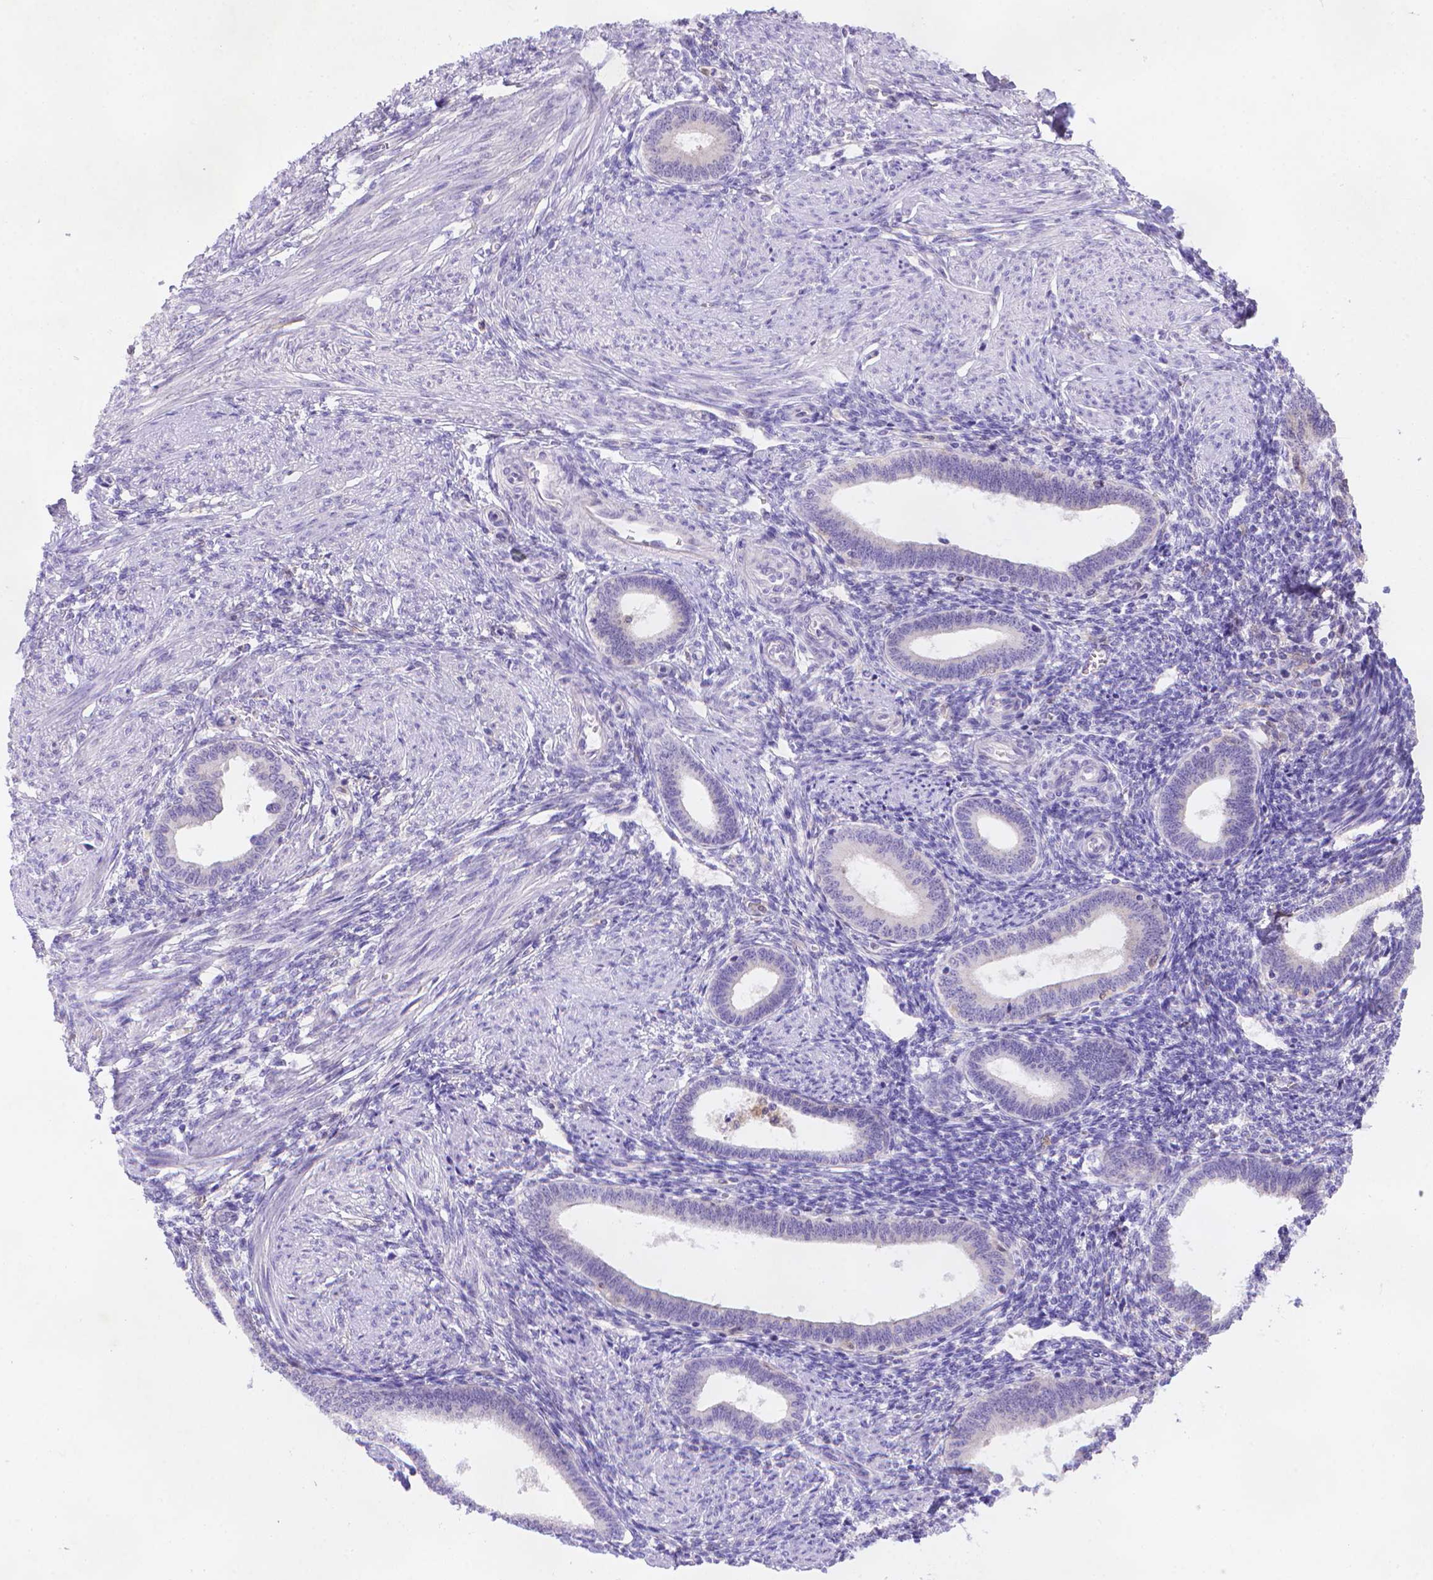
{"staining": {"intensity": "negative", "quantity": "none", "location": "none"}, "tissue": "endometrium", "cell_type": "Cells in endometrial stroma", "image_type": "normal", "snomed": [{"axis": "morphology", "description": "Normal tissue, NOS"}, {"axis": "topography", "description": "Endometrium"}], "caption": "IHC histopathology image of benign human endometrium stained for a protein (brown), which demonstrates no positivity in cells in endometrial stroma.", "gene": "FGD2", "patient": {"sex": "female", "age": 42}}